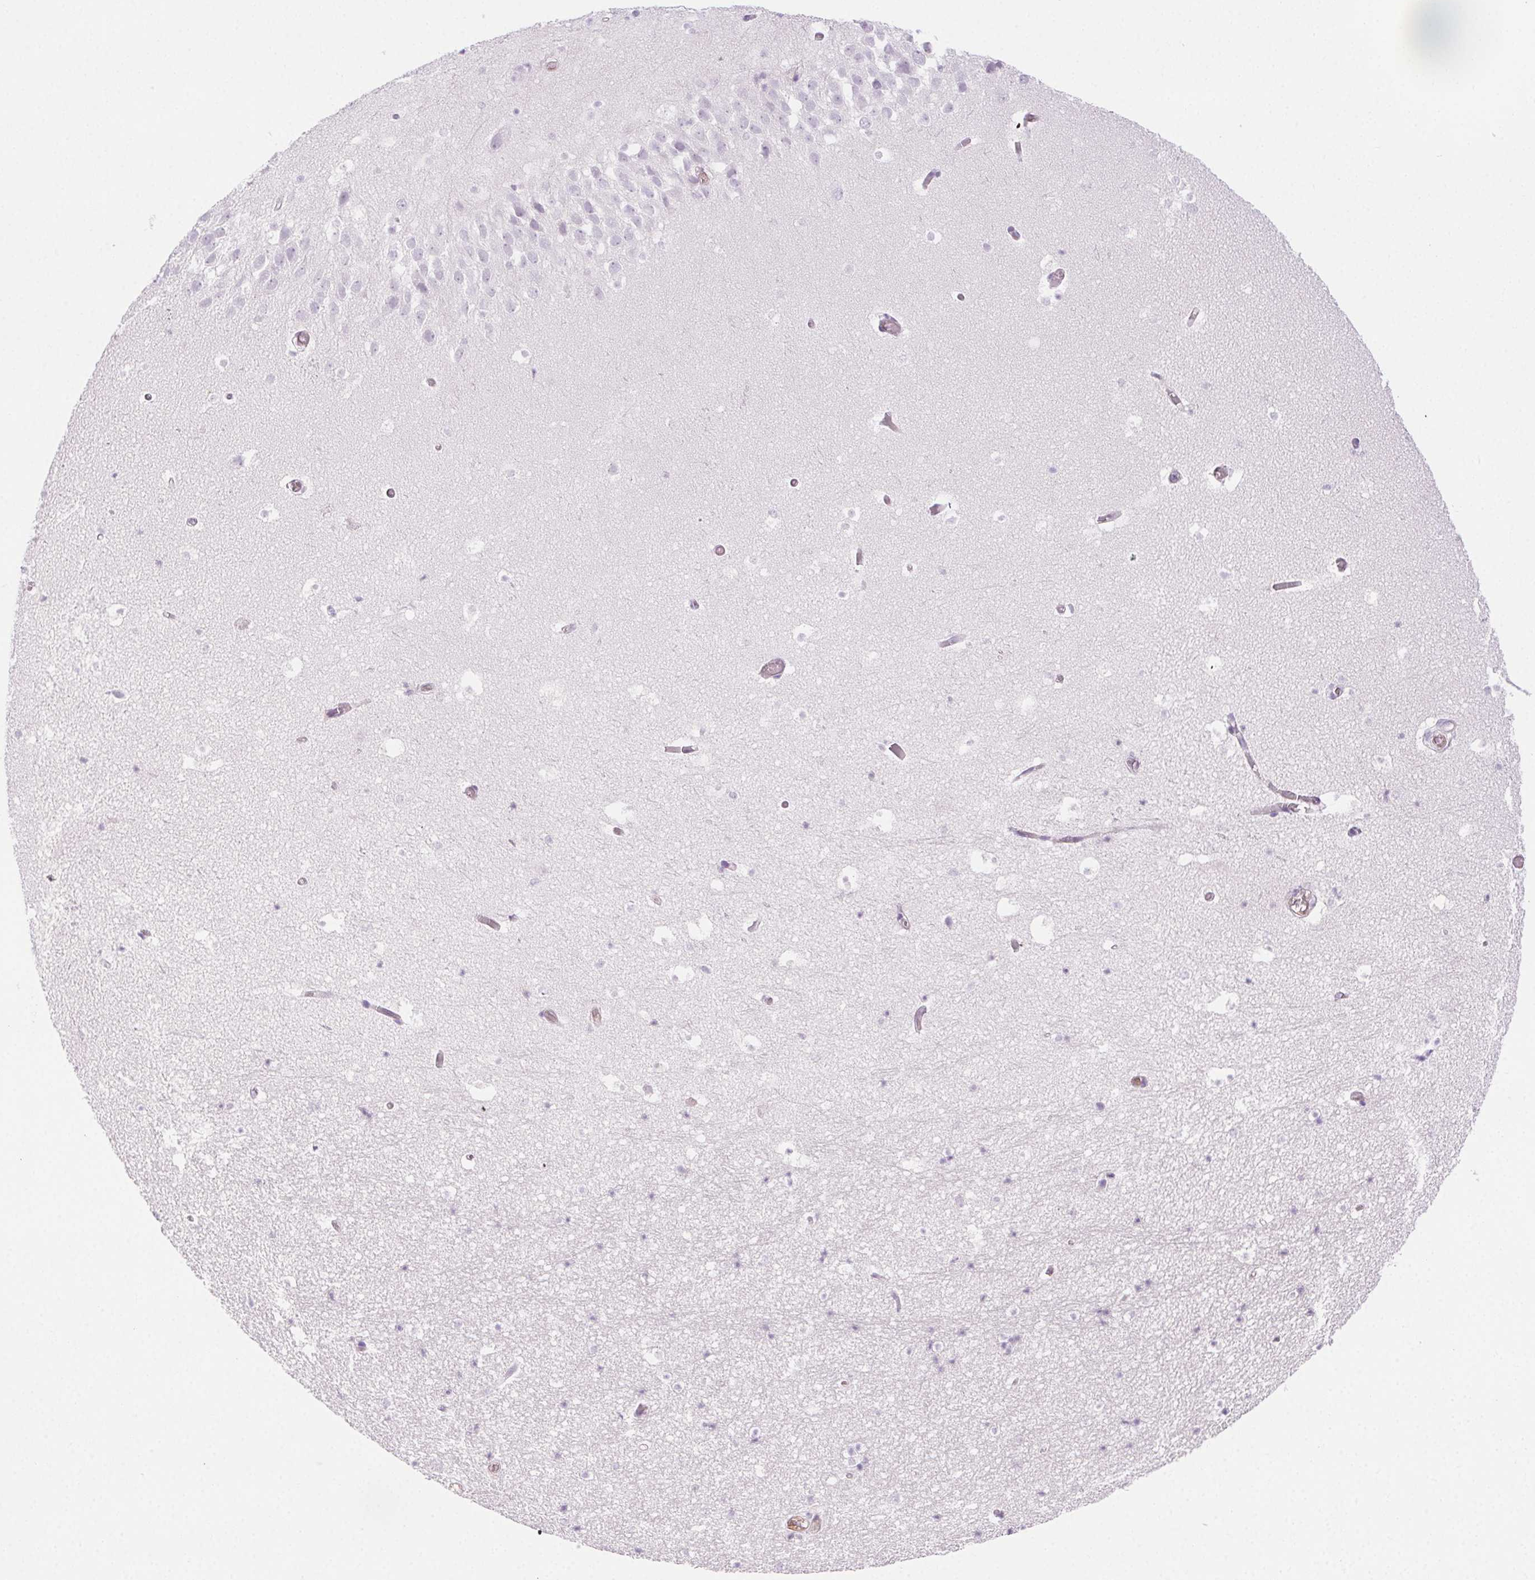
{"staining": {"intensity": "negative", "quantity": "none", "location": "none"}, "tissue": "hippocampus", "cell_type": "Glial cells", "image_type": "normal", "snomed": [{"axis": "morphology", "description": "Normal tissue, NOS"}, {"axis": "topography", "description": "Hippocampus"}], "caption": "Histopathology image shows no protein staining in glial cells of benign hippocampus.", "gene": "TMEM45A", "patient": {"sex": "male", "age": 26}}